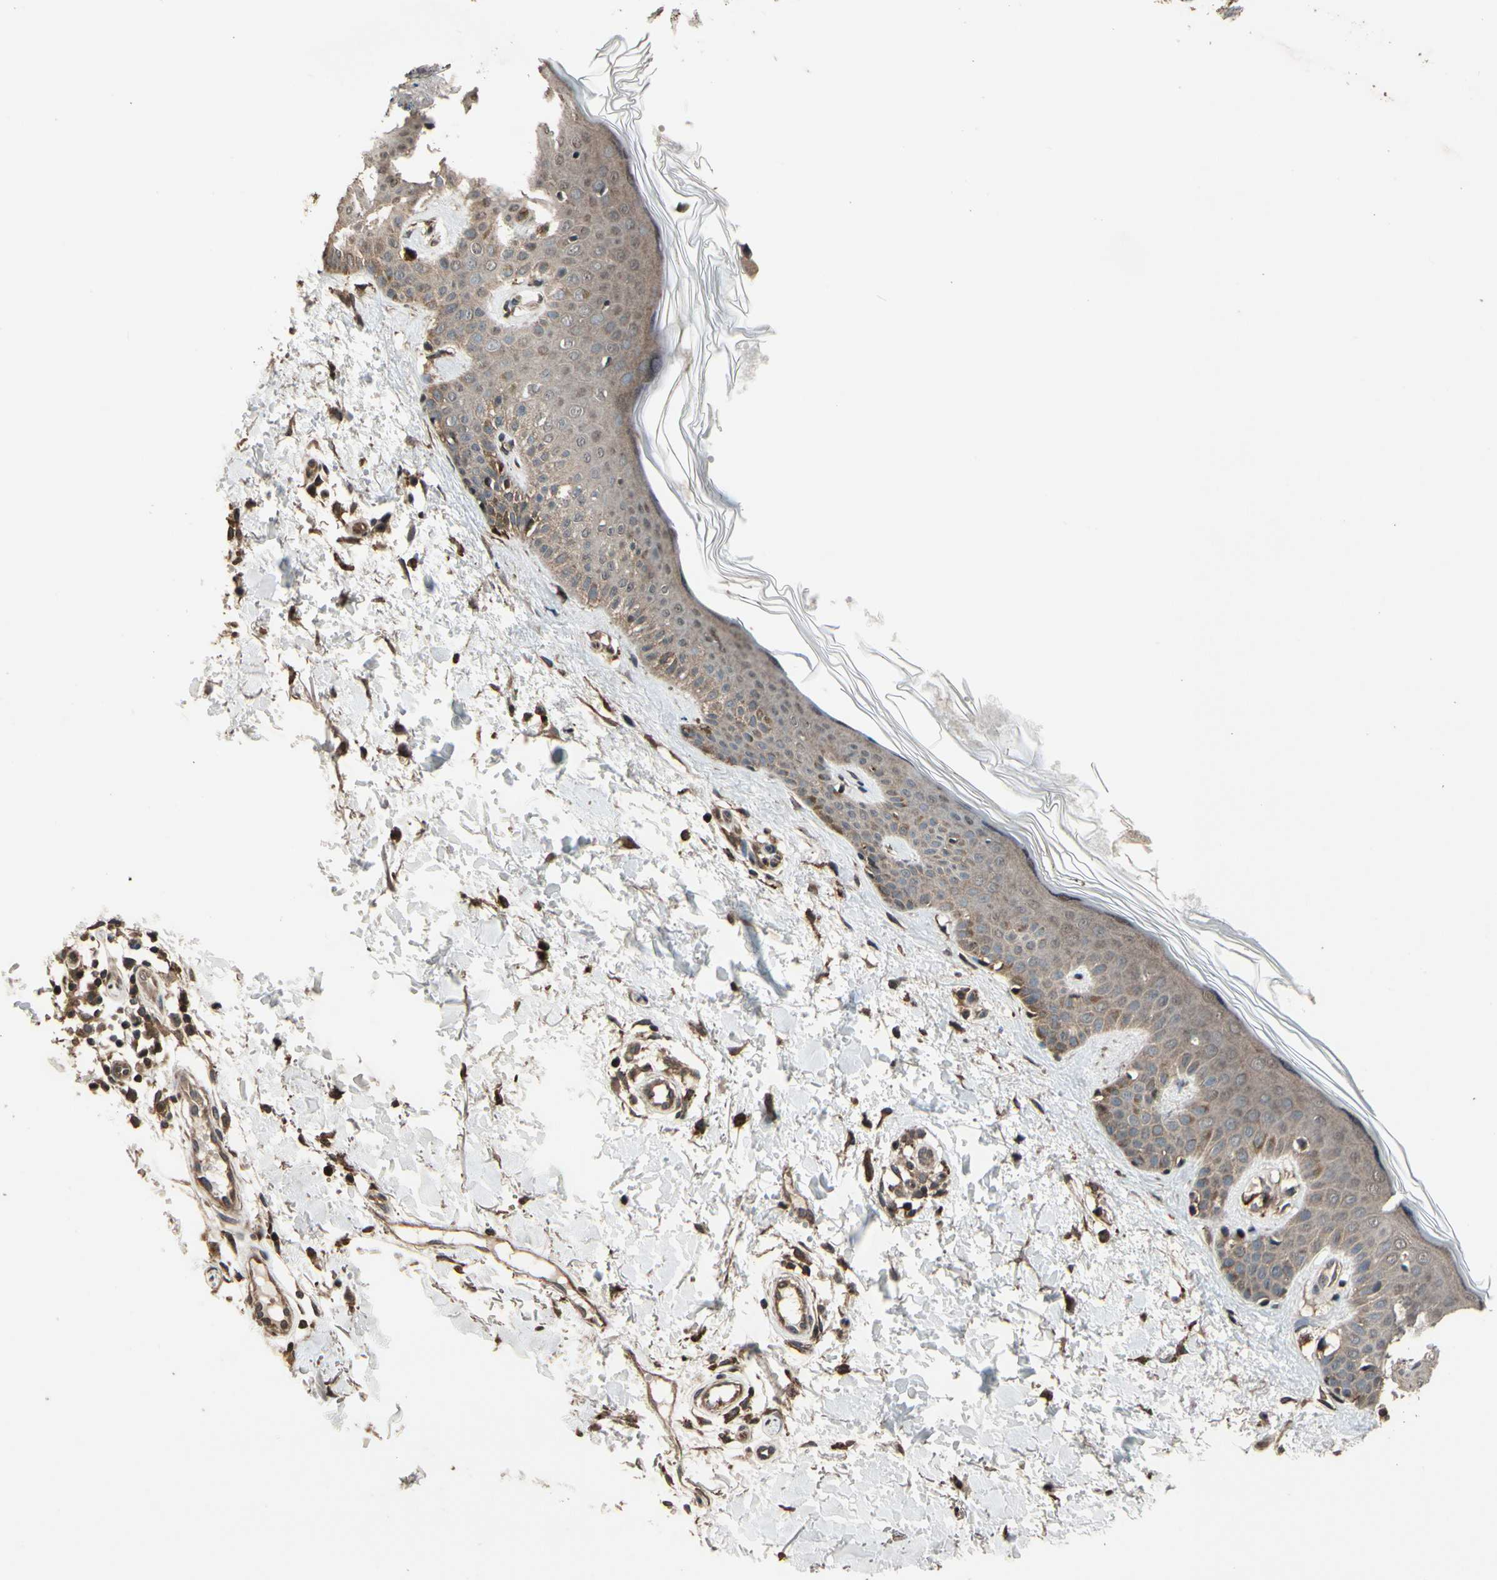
{"staining": {"intensity": "moderate", "quantity": ">75%", "location": "cytoplasmic/membranous"}, "tissue": "skin", "cell_type": "Fibroblasts", "image_type": "normal", "snomed": [{"axis": "morphology", "description": "Normal tissue, NOS"}, {"axis": "topography", "description": "Skin"}], "caption": "Immunohistochemistry (IHC) photomicrograph of normal skin: skin stained using IHC shows medium levels of moderate protein expression localized specifically in the cytoplasmic/membranous of fibroblasts, appearing as a cytoplasmic/membranous brown color.", "gene": "CSF1R", "patient": {"sex": "male", "age": 67}}